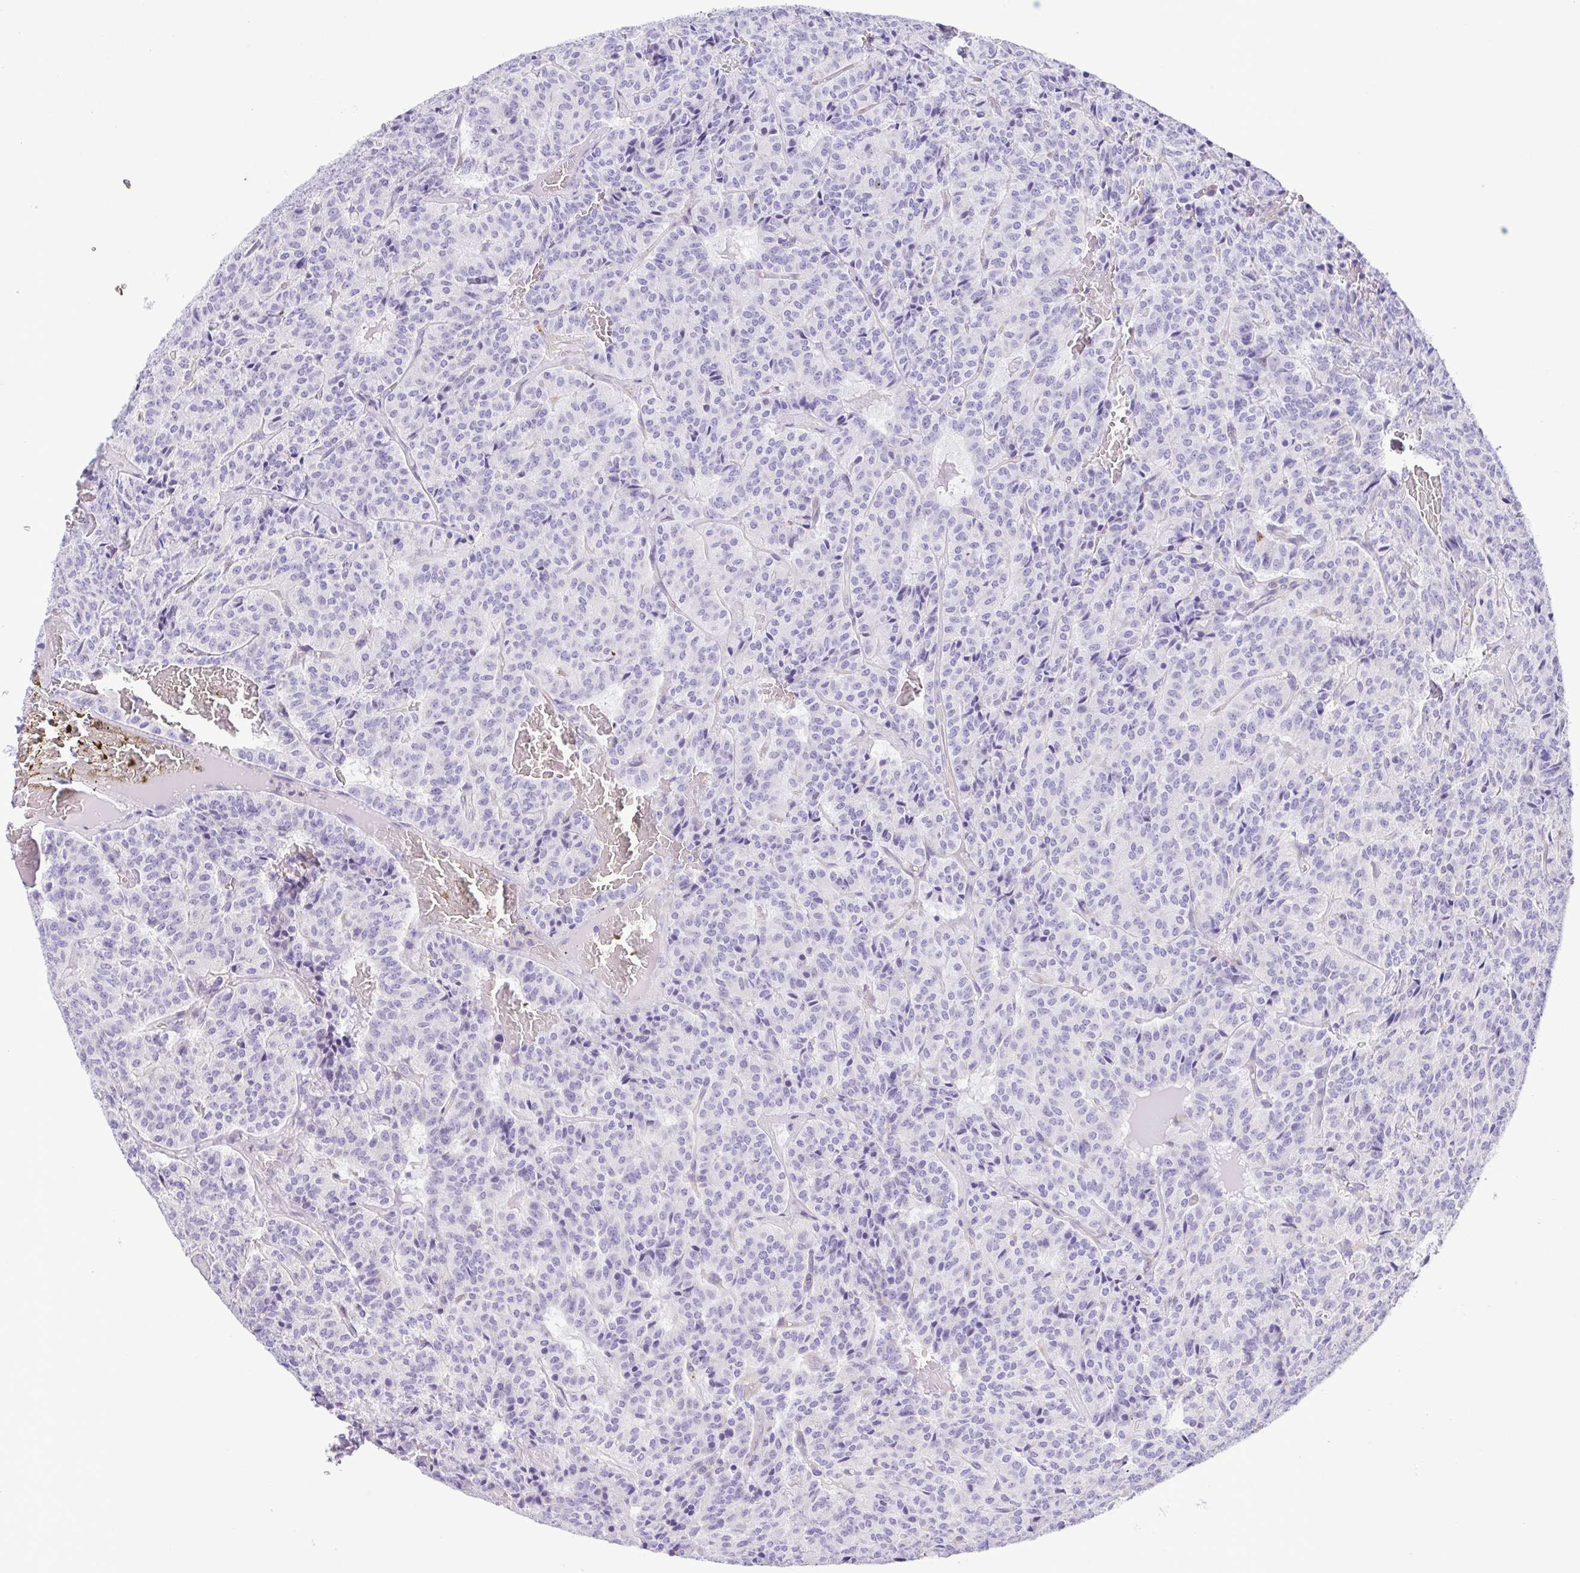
{"staining": {"intensity": "negative", "quantity": "none", "location": "none"}, "tissue": "carcinoid", "cell_type": "Tumor cells", "image_type": "cancer", "snomed": [{"axis": "morphology", "description": "Carcinoid, malignant, NOS"}, {"axis": "topography", "description": "Lung"}], "caption": "Tumor cells show no significant protein positivity in carcinoid (malignant). Nuclei are stained in blue.", "gene": "GPR182", "patient": {"sex": "male", "age": 70}}